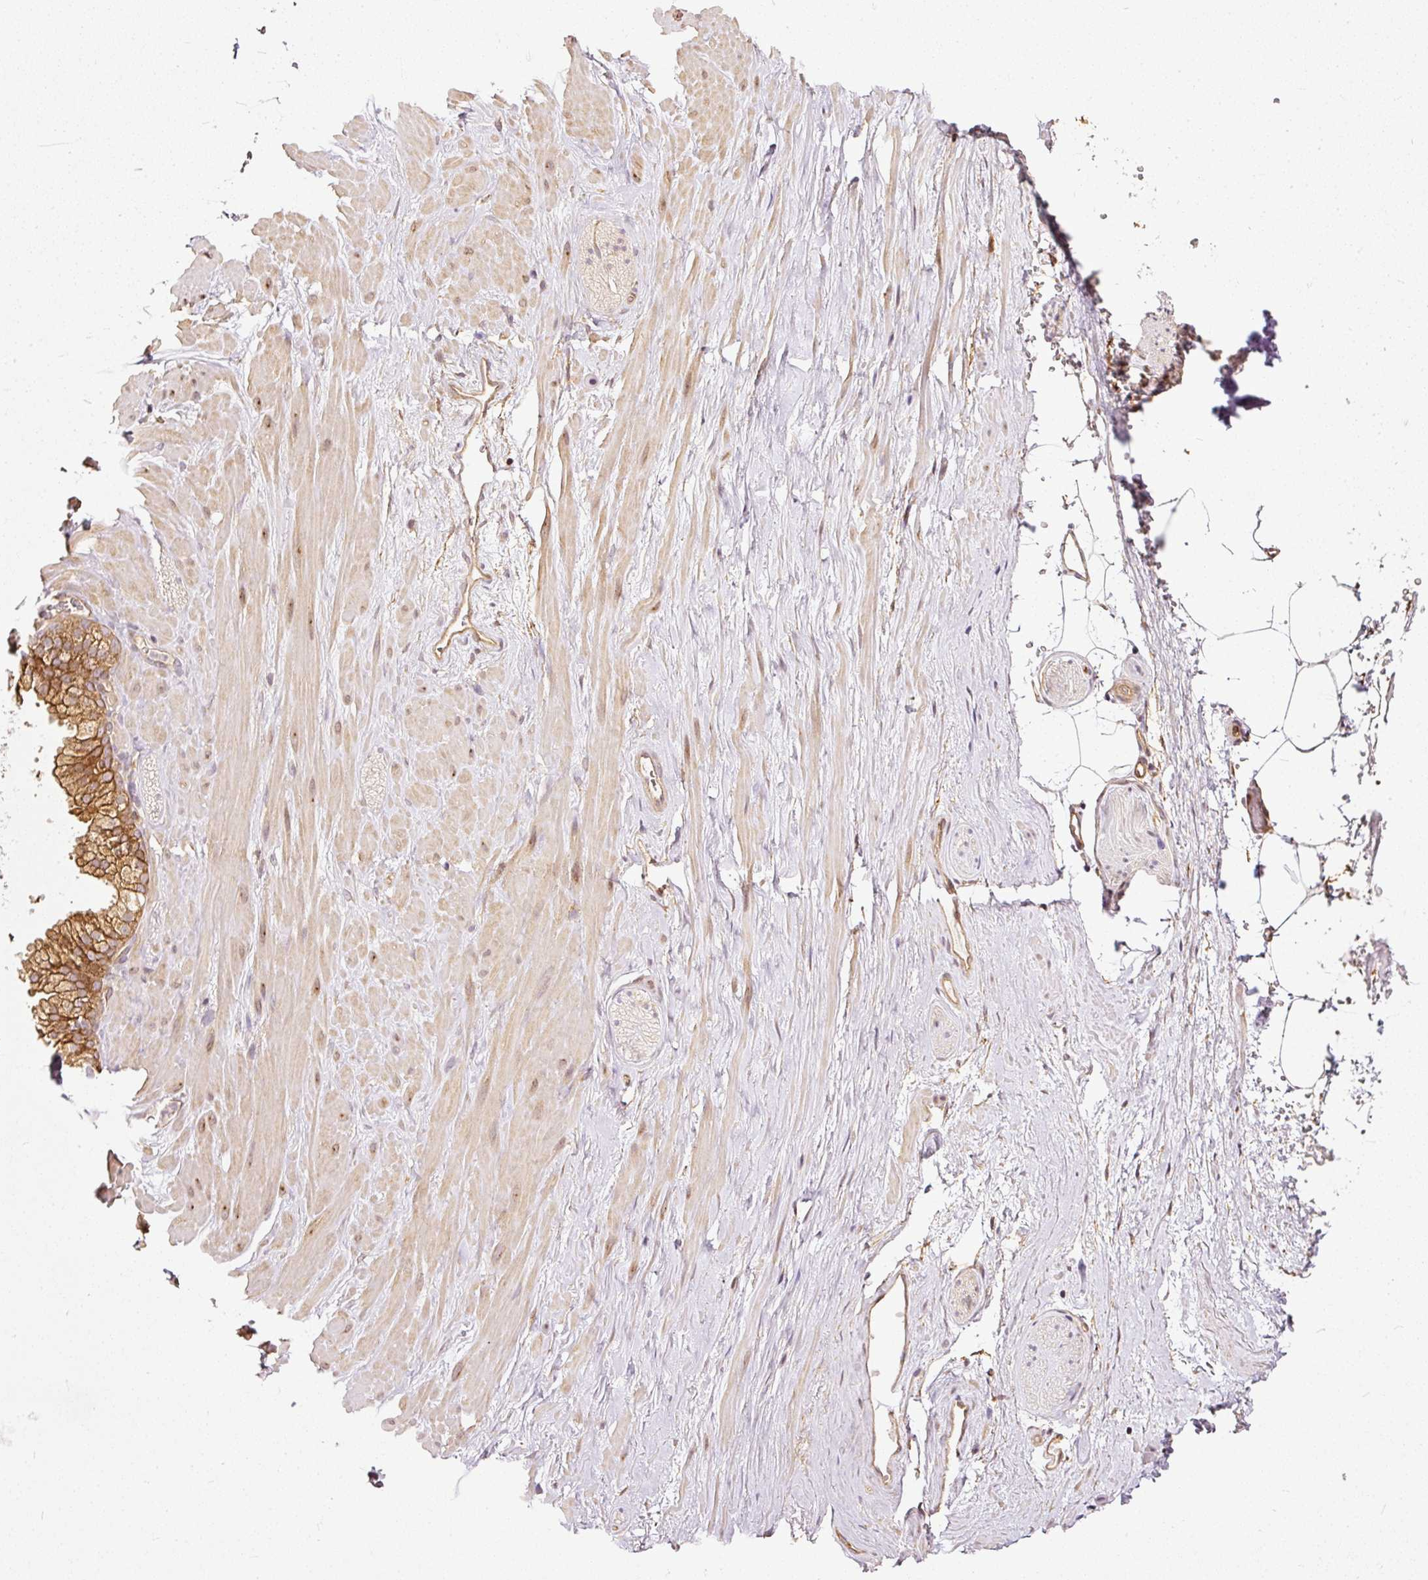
{"staining": {"intensity": "negative", "quantity": "none", "location": "none"}, "tissue": "adipose tissue", "cell_type": "Adipocytes", "image_type": "normal", "snomed": [{"axis": "morphology", "description": "Normal tissue, NOS"}, {"axis": "topography", "description": "Prostate"}, {"axis": "topography", "description": "Peripheral nerve tissue"}], "caption": "Adipose tissue stained for a protein using immunohistochemistry shows no expression adipocytes.", "gene": "MIF4GD", "patient": {"sex": "male", "age": 61}}